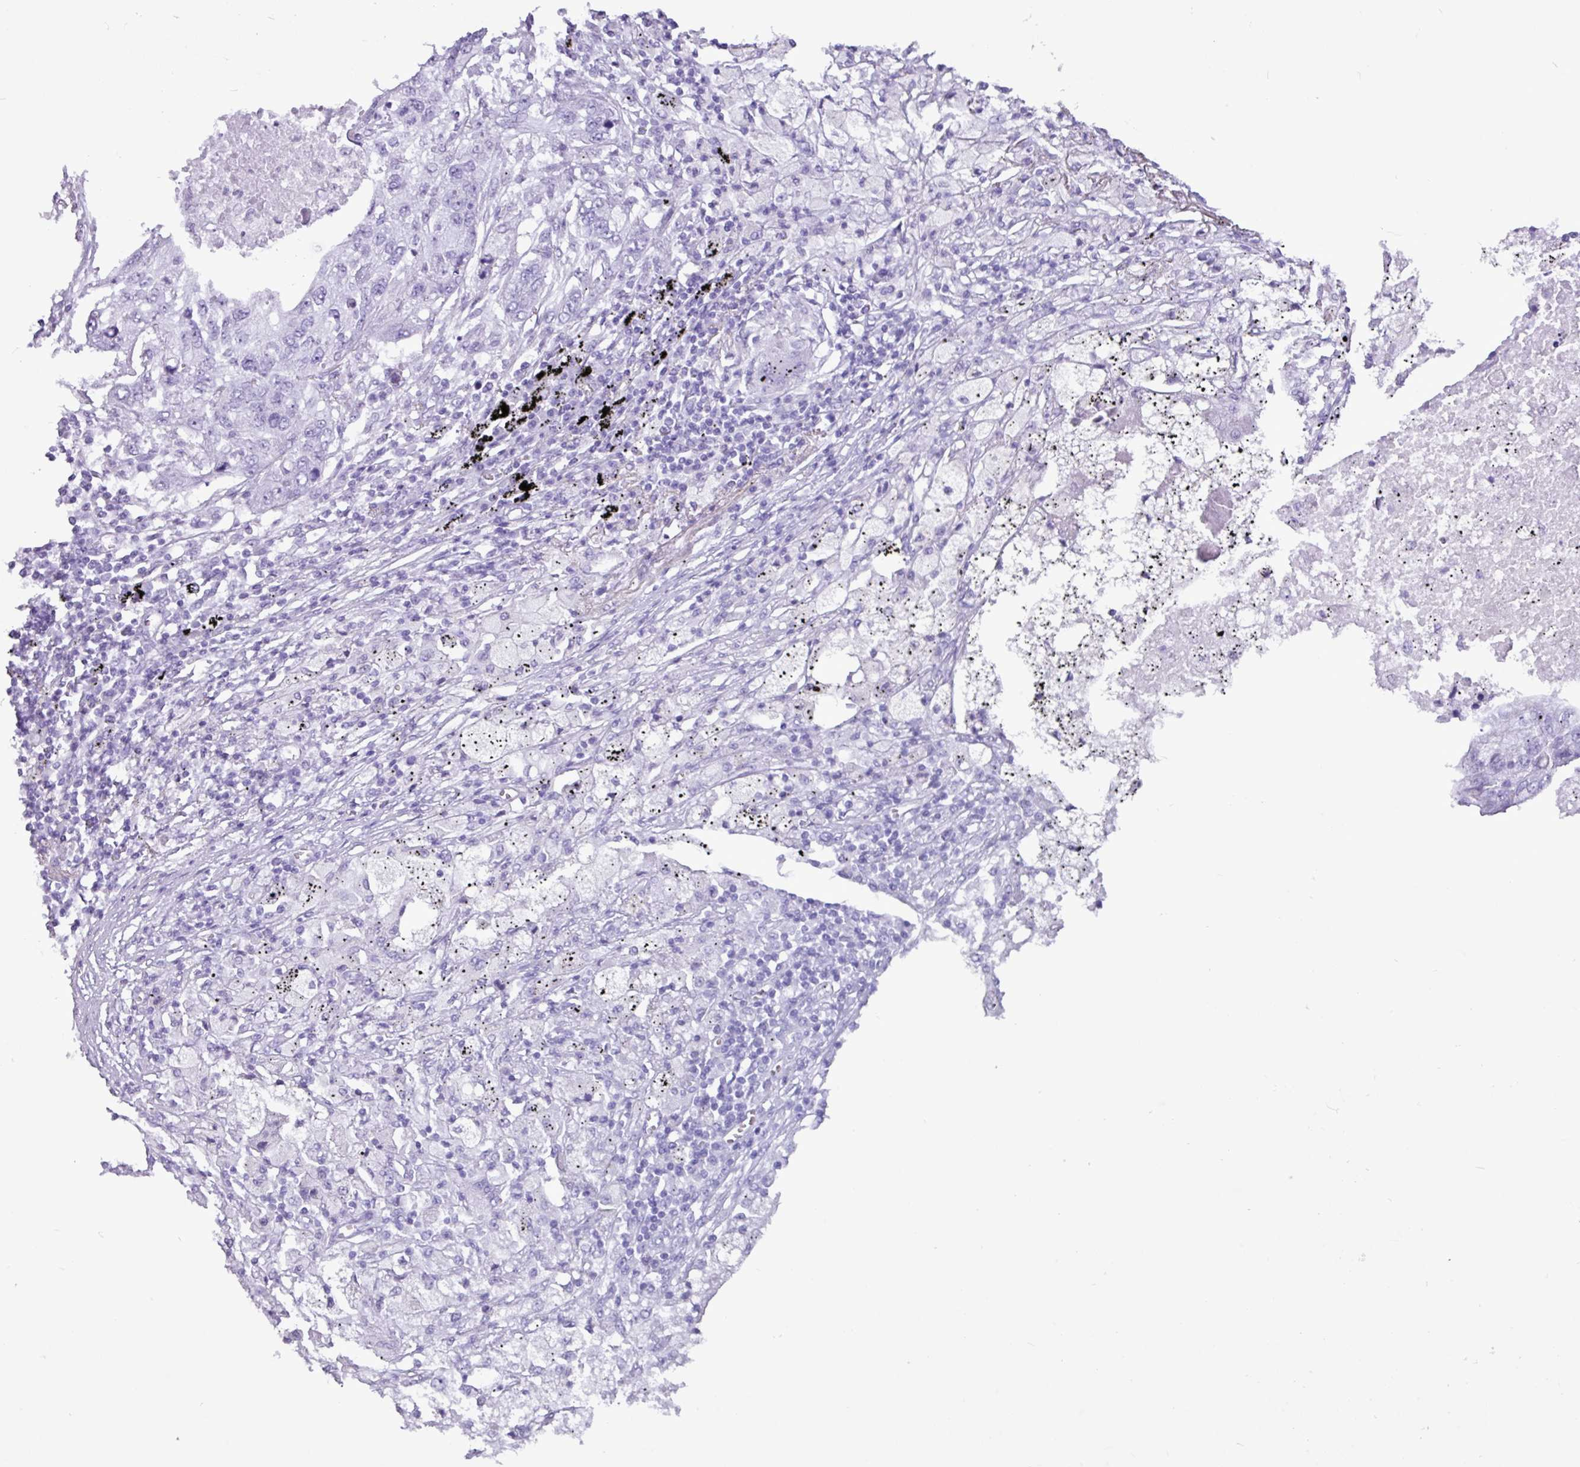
{"staining": {"intensity": "negative", "quantity": "none", "location": "none"}, "tissue": "lung cancer", "cell_type": "Tumor cells", "image_type": "cancer", "snomed": [{"axis": "morphology", "description": "Squamous cell carcinoma, NOS"}, {"axis": "topography", "description": "Lung"}], "caption": "Image shows no protein positivity in tumor cells of lung cancer (squamous cell carcinoma) tissue.", "gene": "CKMT2", "patient": {"sex": "female", "age": 63}}